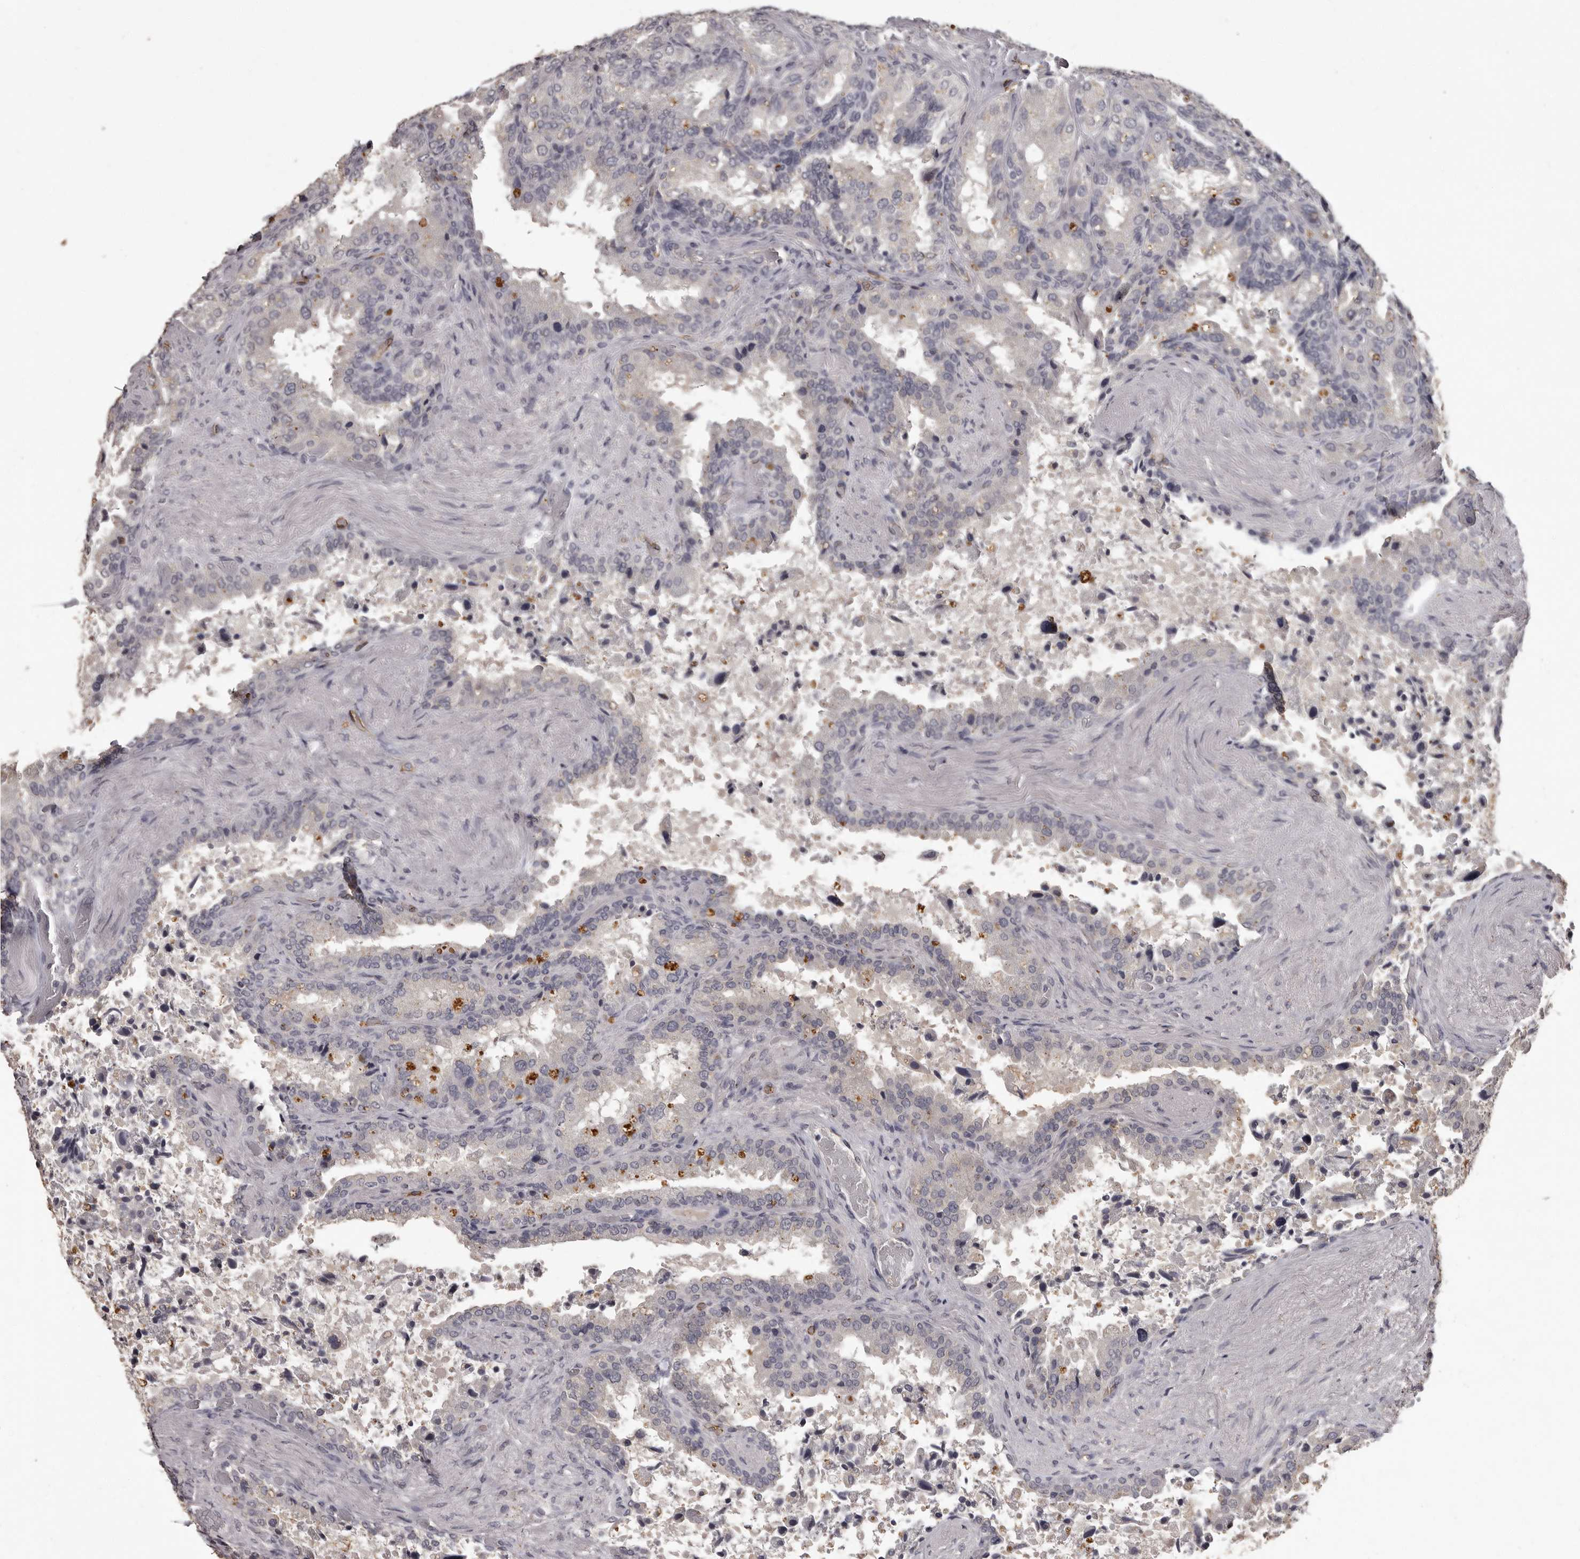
{"staining": {"intensity": "weak", "quantity": "<25%", "location": "cytoplasmic/membranous"}, "tissue": "seminal vesicle", "cell_type": "Glandular cells", "image_type": "normal", "snomed": [{"axis": "morphology", "description": "Normal tissue, NOS"}, {"axis": "topography", "description": "Seminal veicle"}, {"axis": "topography", "description": "Peripheral nerve tissue"}], "caption": "Immunohistochemistry (IHC) of benign seminal vesicle exhibits no positivity in glandular cells.", "gene": "GPR78", "patient": {"sex": "male", "age": 63}}